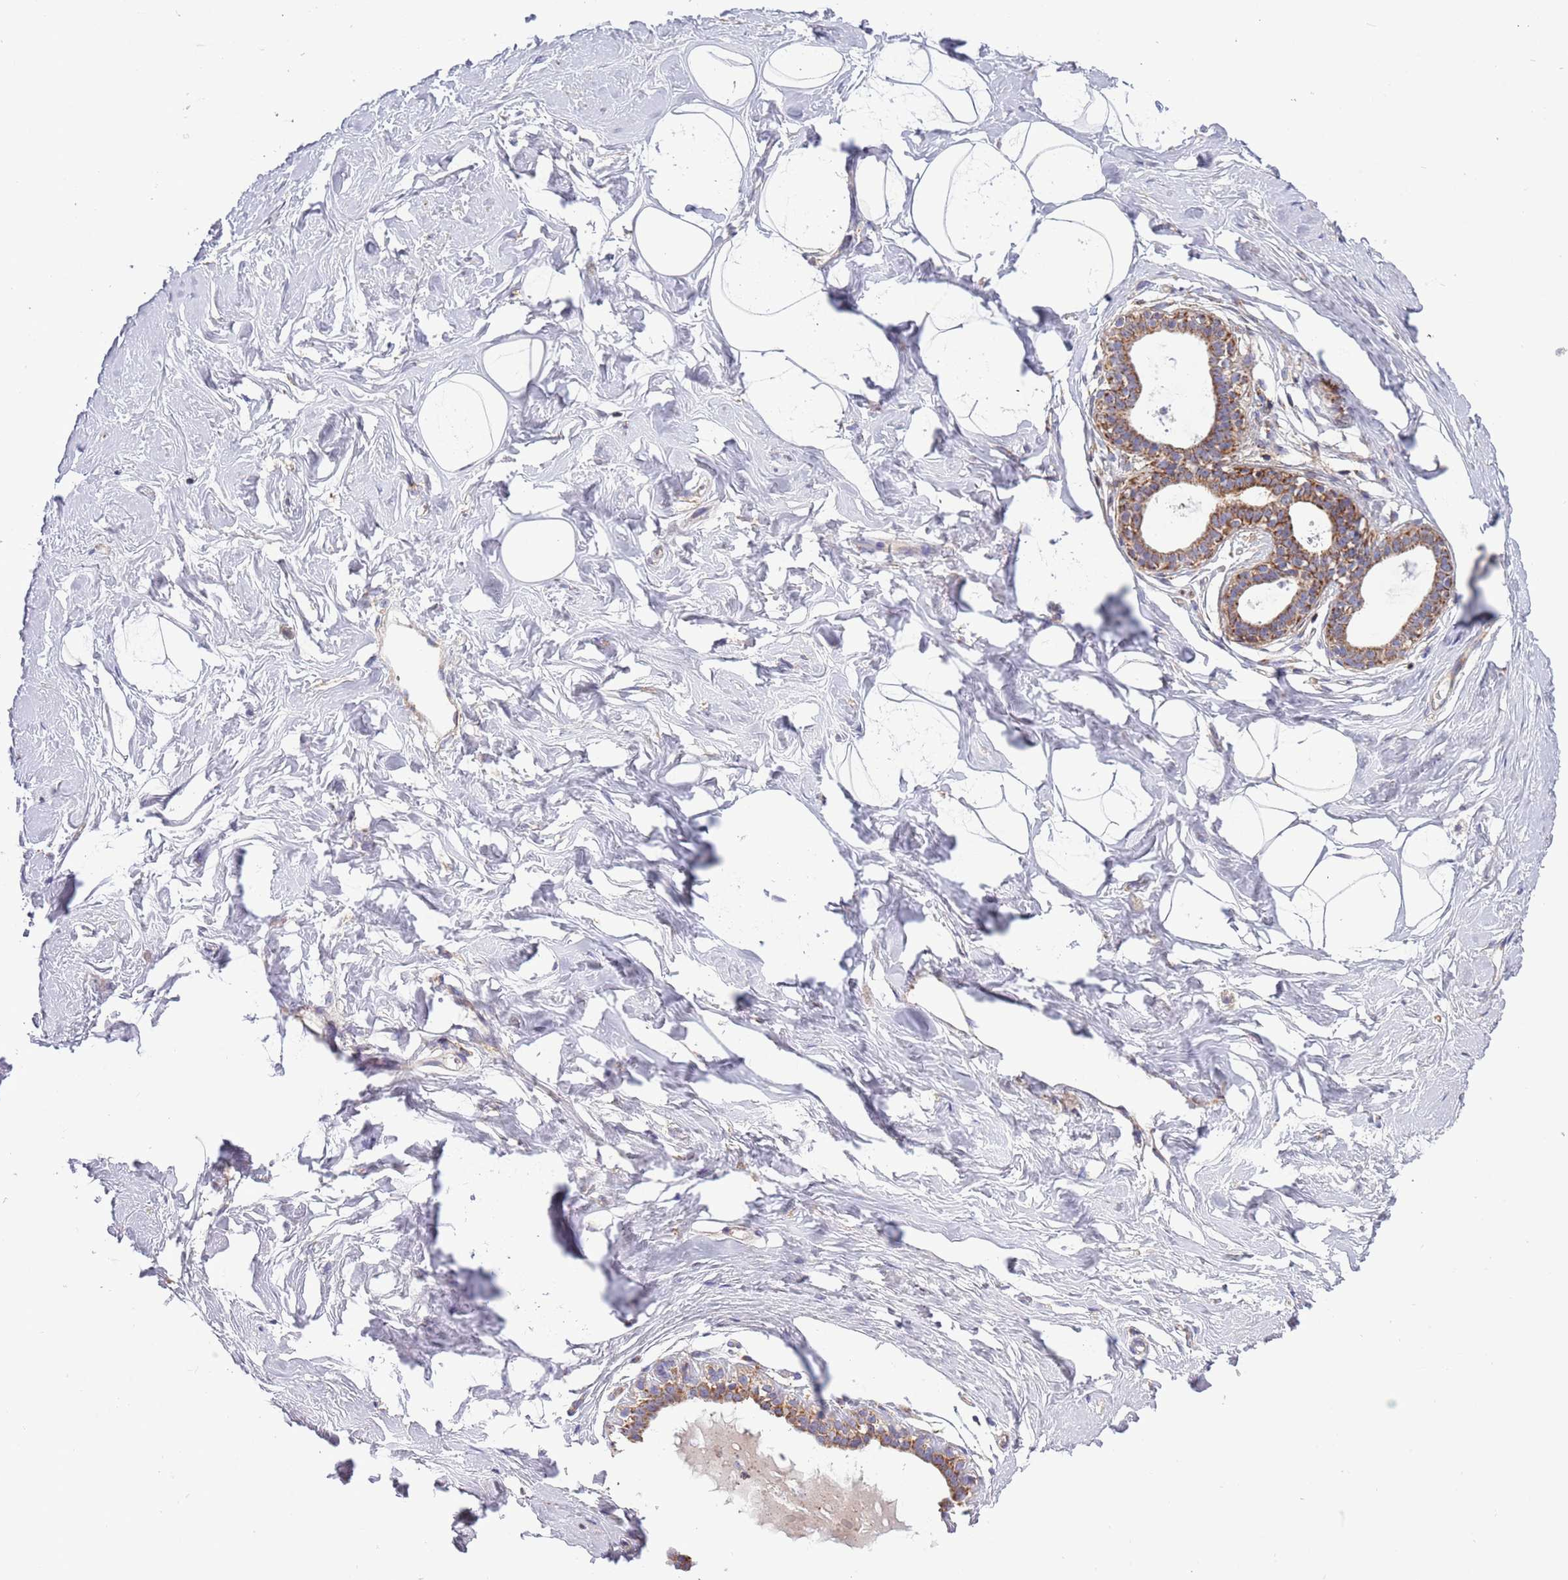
{"staining": {"intensity": "negative", "quantity": "none", "location": "none"}, "tissue": "breast", "cell_type": "Adipocytes", "image_type": "normal", "snomed": [{"axis": "morphology", "description": "Normal tissue, NOS"}, {"axis": "morphology", "description": "Adenoma, NOS"}, {"axis": "topography", "description": "Breast"}], "caption": "Immunohistochemical staining of benign breast demonstrates no significant staining in adipocytes.", "gene": "IRS4", "patient": {"sex": "female", "age": 23}}